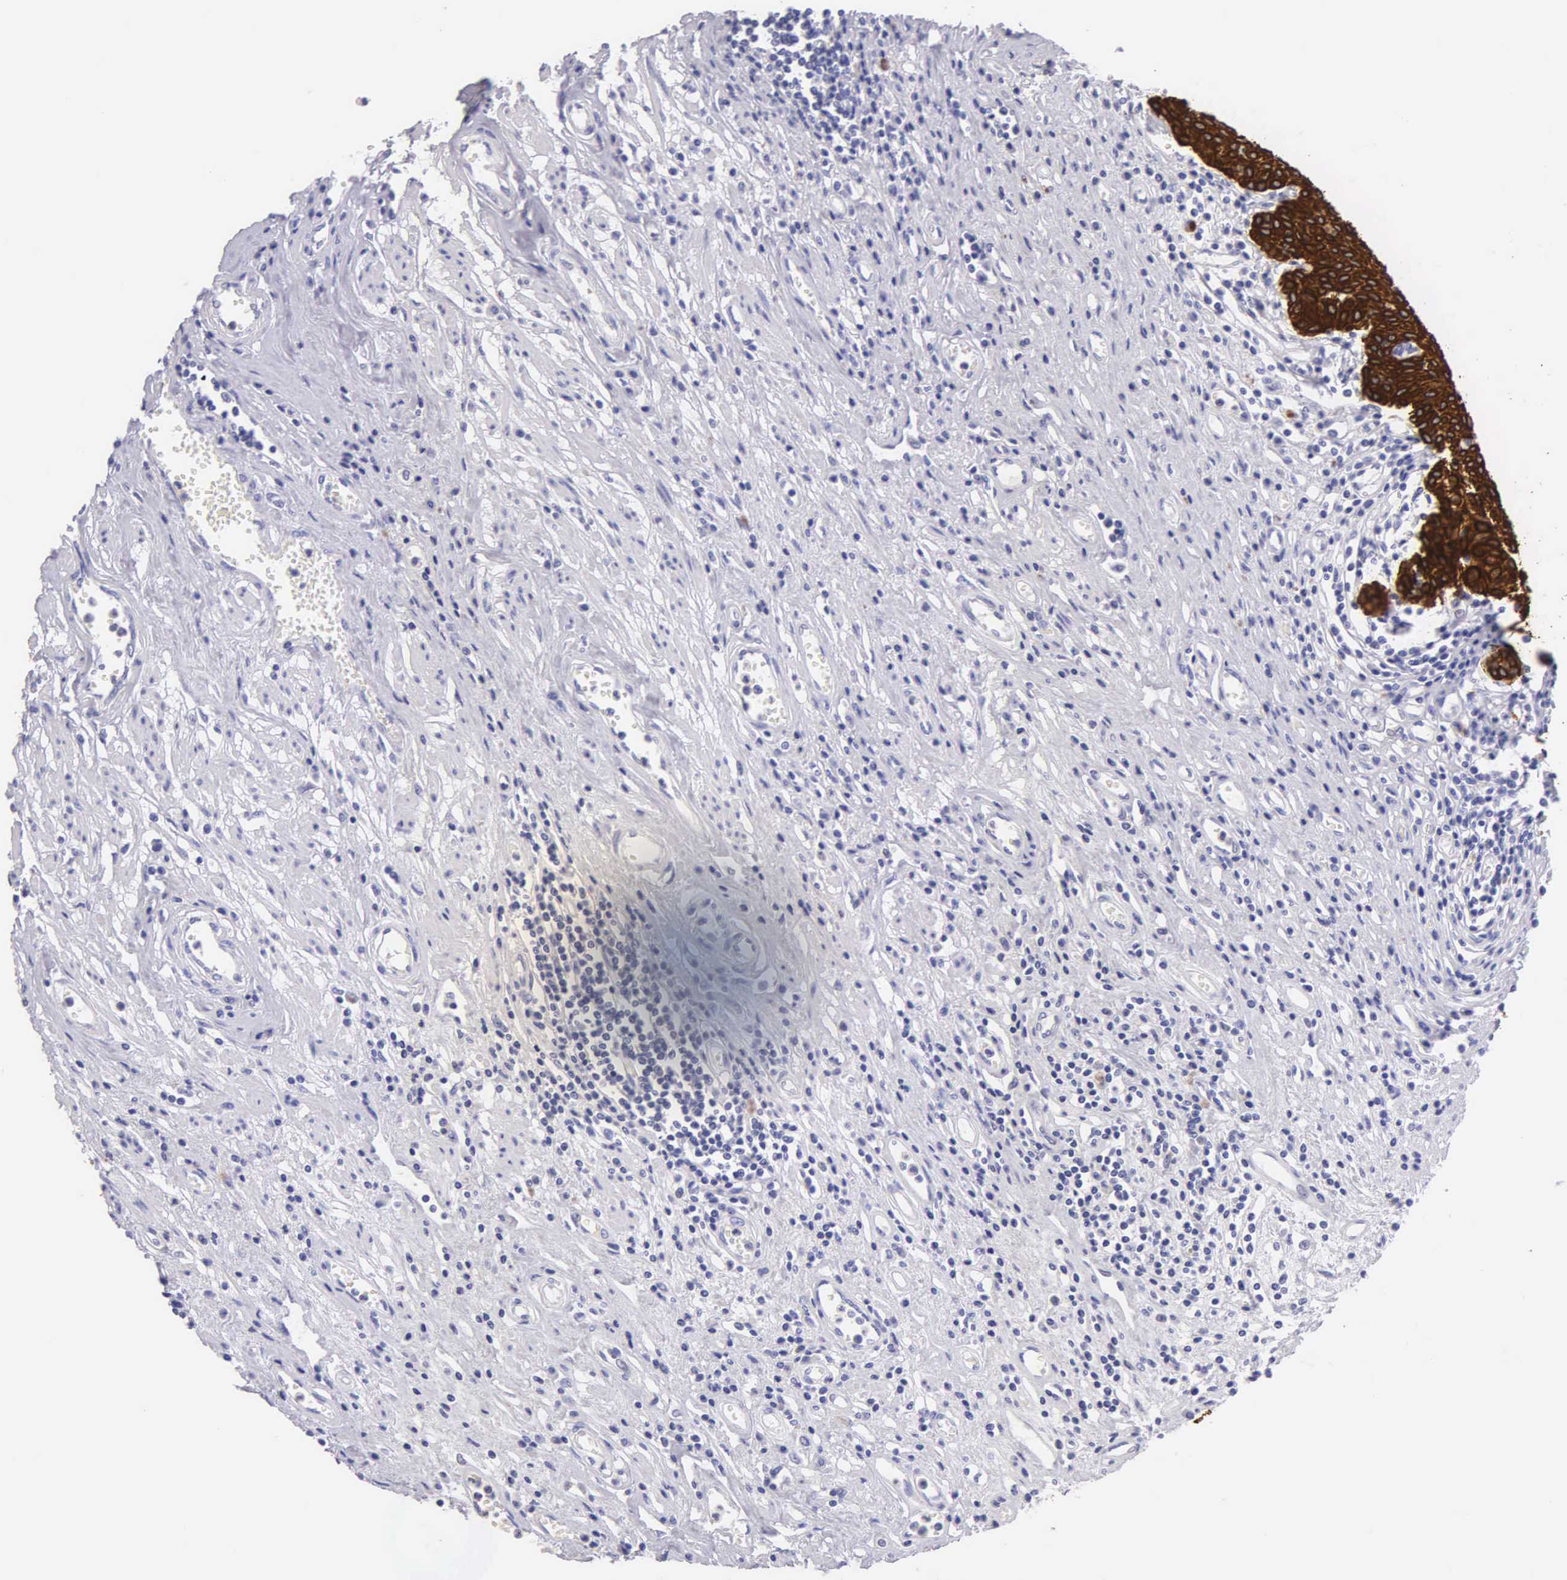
{"staining": {"intensity": "strong", "quantity": ">75%", "location": "cytoplasmic/membranous"}, "tissue": "urinary bladder", "cell_type": "Urothelial cells", "image_type": "normal", "snomed": [{"axis": "morphology", "description": "Normal tissue, NOS"}, {"axis": "topography", "description": "Urinary bladder"}], "caption": "Immunohistochemistry of unremarkable urinary bladder shows high levels of strong cytoplasmic/membranous staining in approximately >75% of urothelial cells.", "gene": "KRT14", "patient": {"sex": "female", "age": 39}}